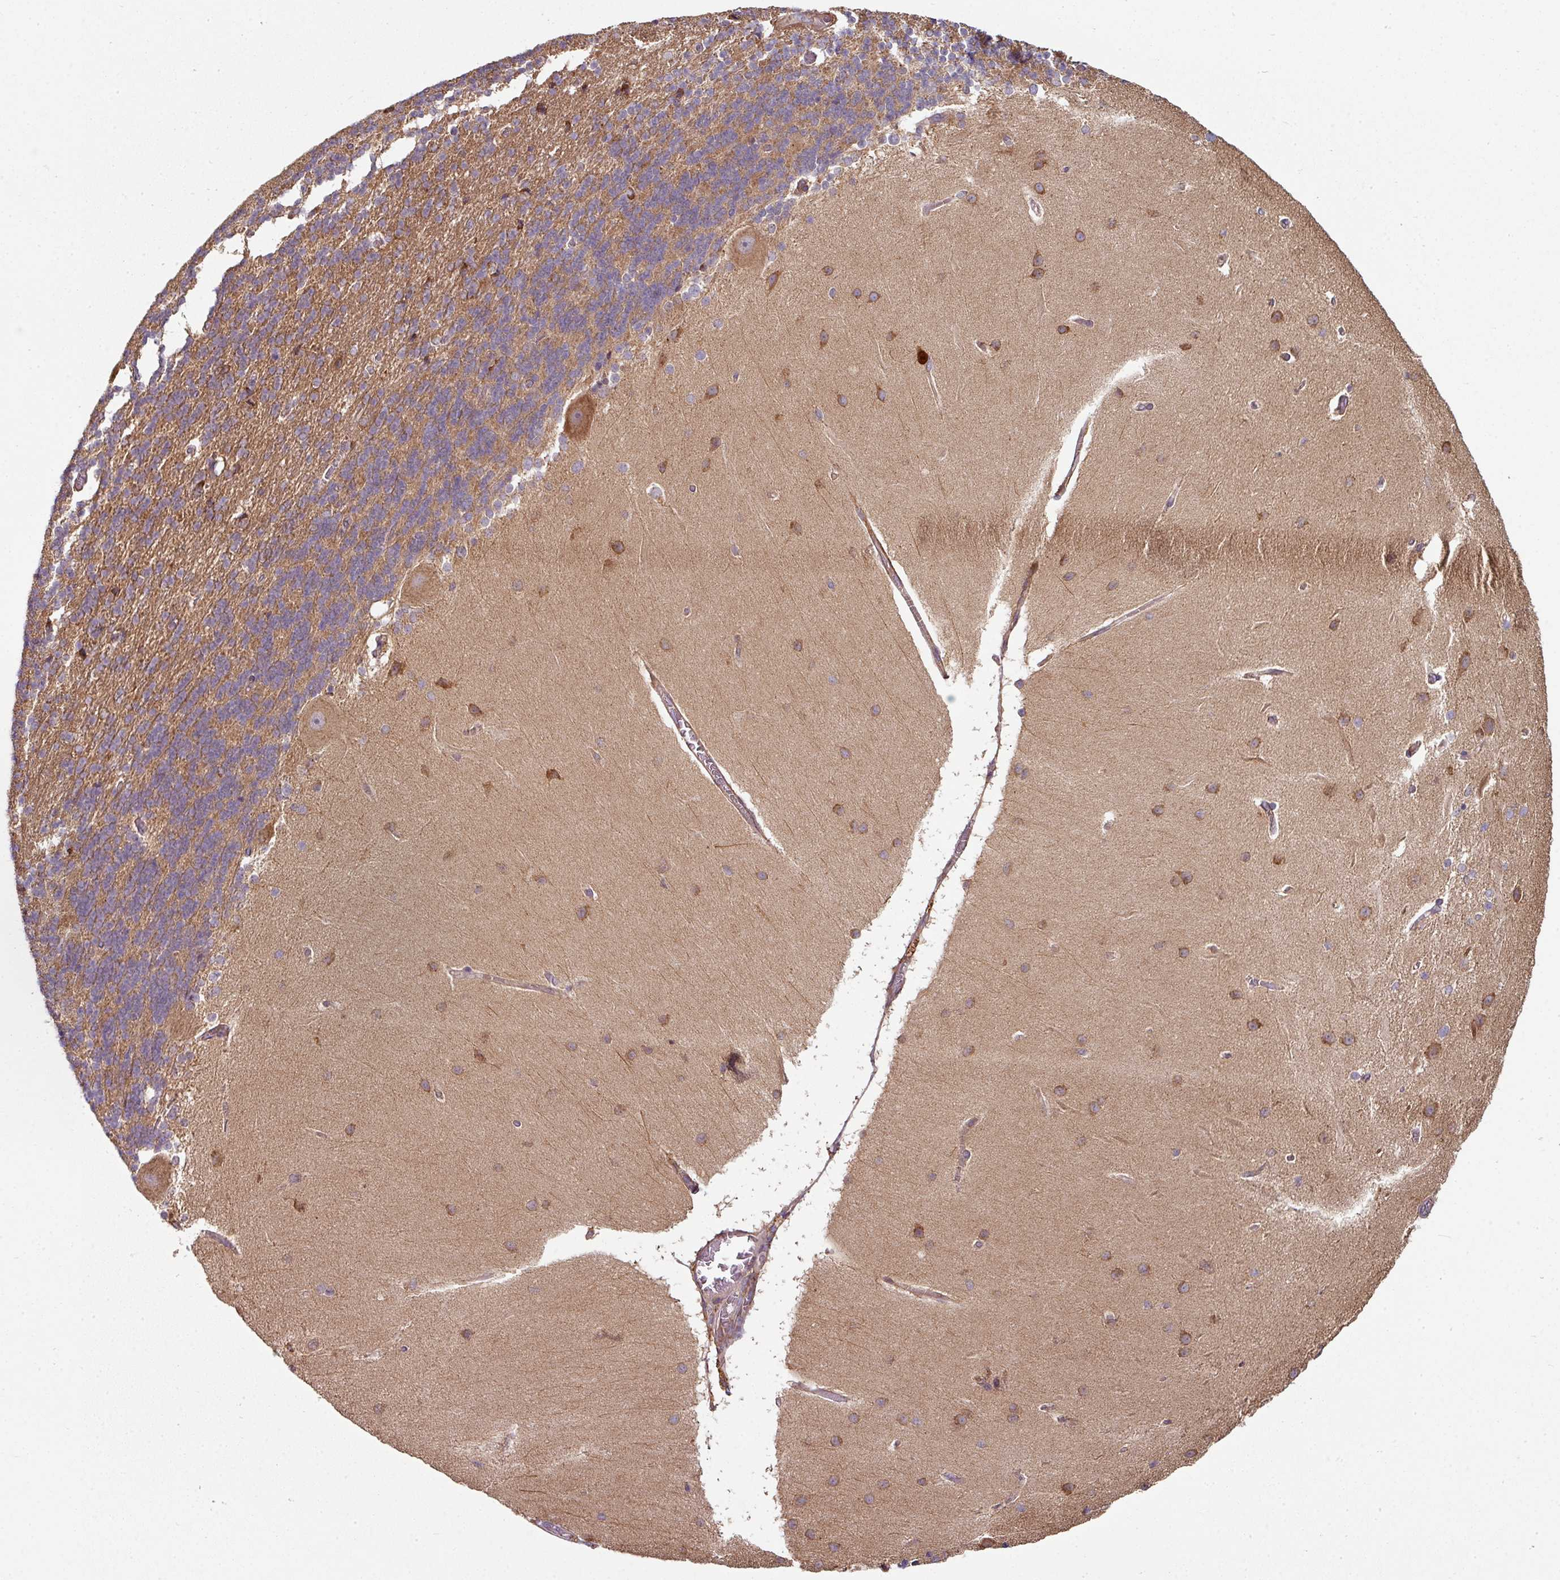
{"staining": {"intensity": "moderate", "quantity": ">75%", "location": "cytoplasmic/membranous"}, "tissue": "cerebellum", "cell_type": "Cells in granular layer", "image_type": "normal", "snomed": [{"axis": "morphology", "description": "Normal tissue, NOS"}, {"axis": "topography", "description": "Cerebellum"}], "caption": "A brown stain shows moderate cytoplasmic/membranous staining of a protein in cells in granular layer of normal human cerebellum.", "gene": "FAT4", "patient": {"sex": "female", "age": 54}}